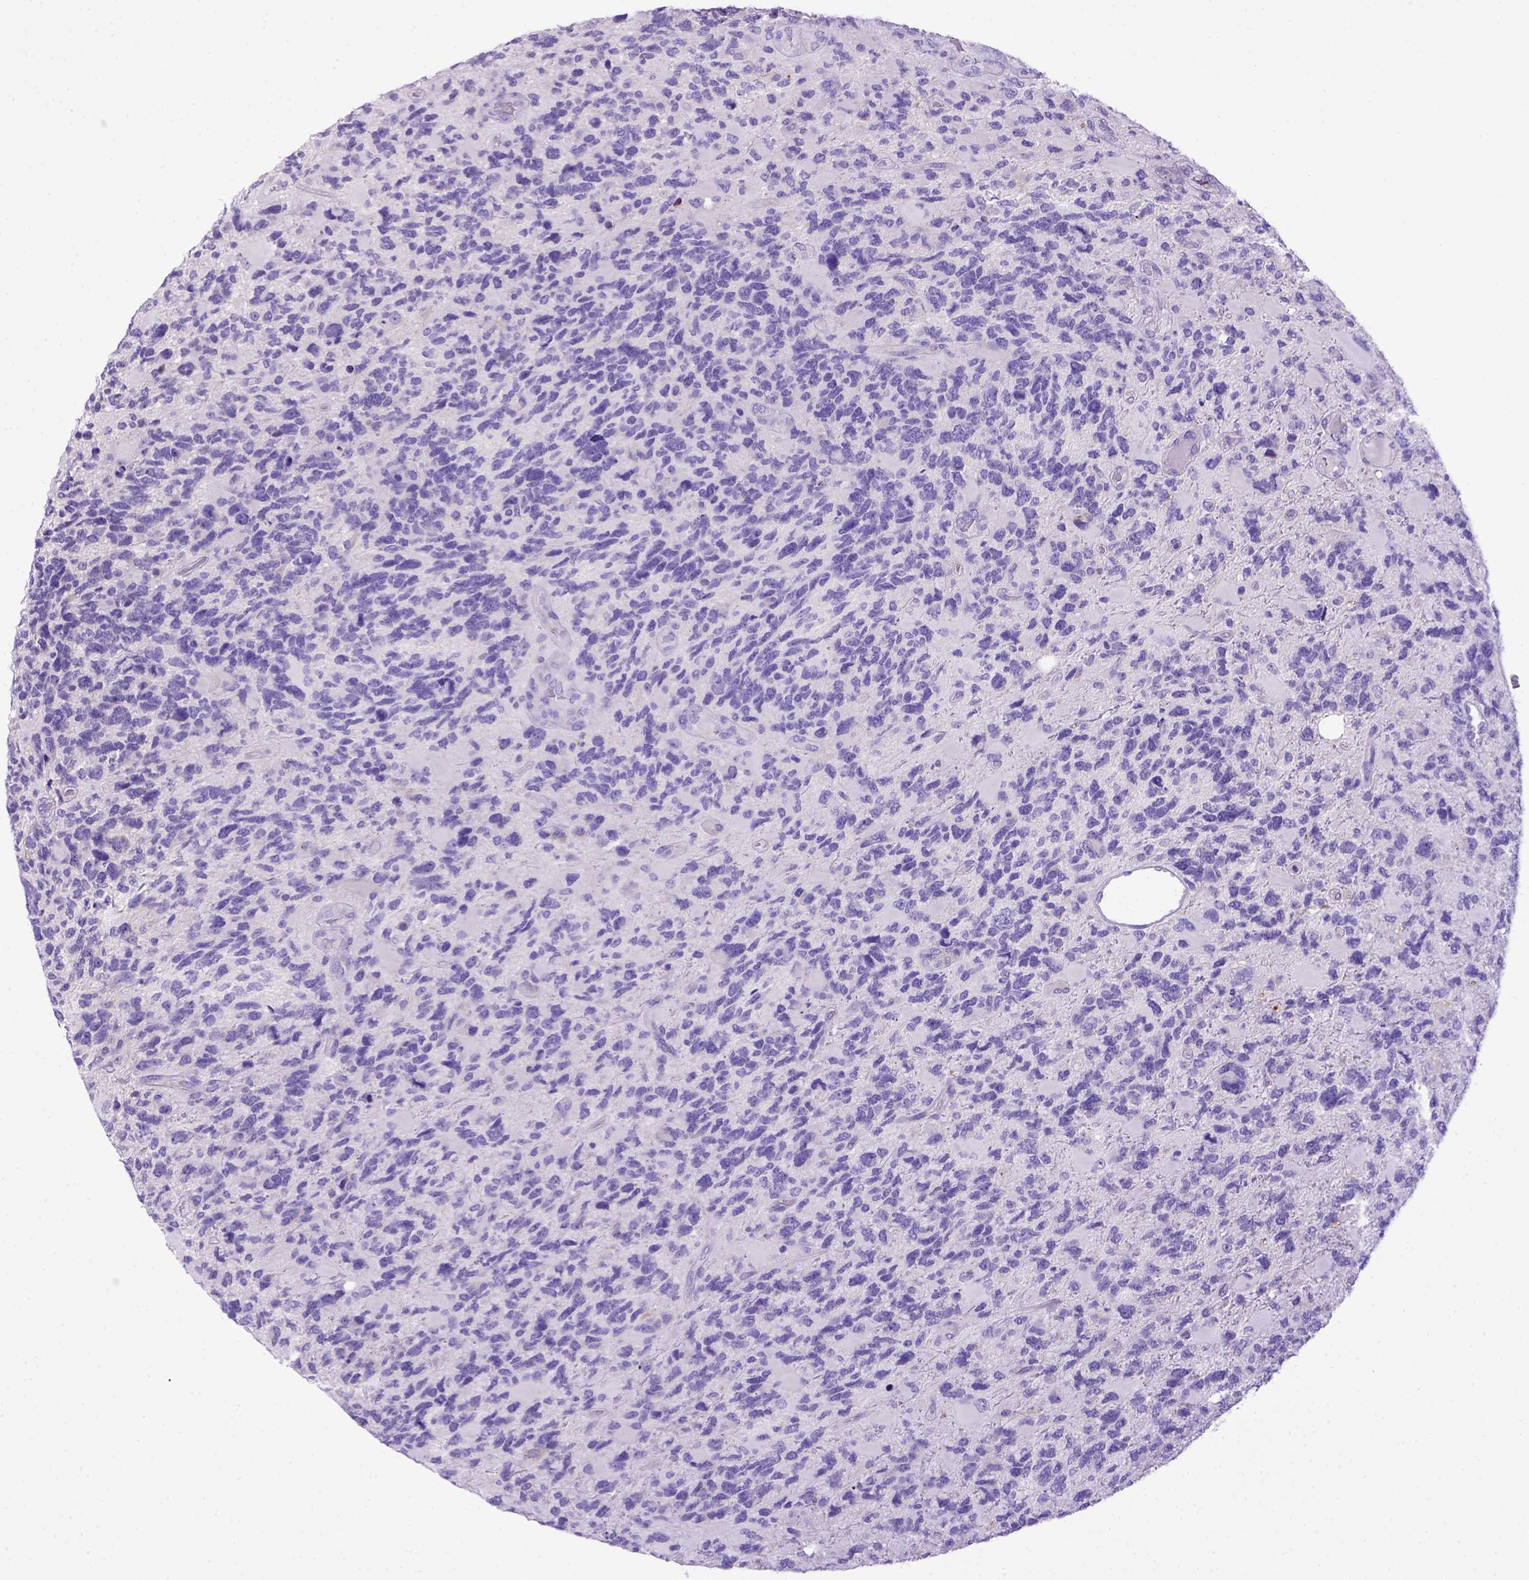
{"staining": {"intensity": "negative", "quantity": "none", "location": "none"}, "tissue": "glioma", "cell_type": "Tumor cells", "image_type": "cancer", "snomed": [{"axis": "morphology", "description": "Glioma, malignant, High grade"}, {"axis": "topography", "description": "Brain"}], "caption": "Immunohistochemistry (IHC) of human malignant glioma (high-grade) displays no staining in tumor cells.", "gene": "PTGES", "patient": {"sex": "female", "age": 71}}